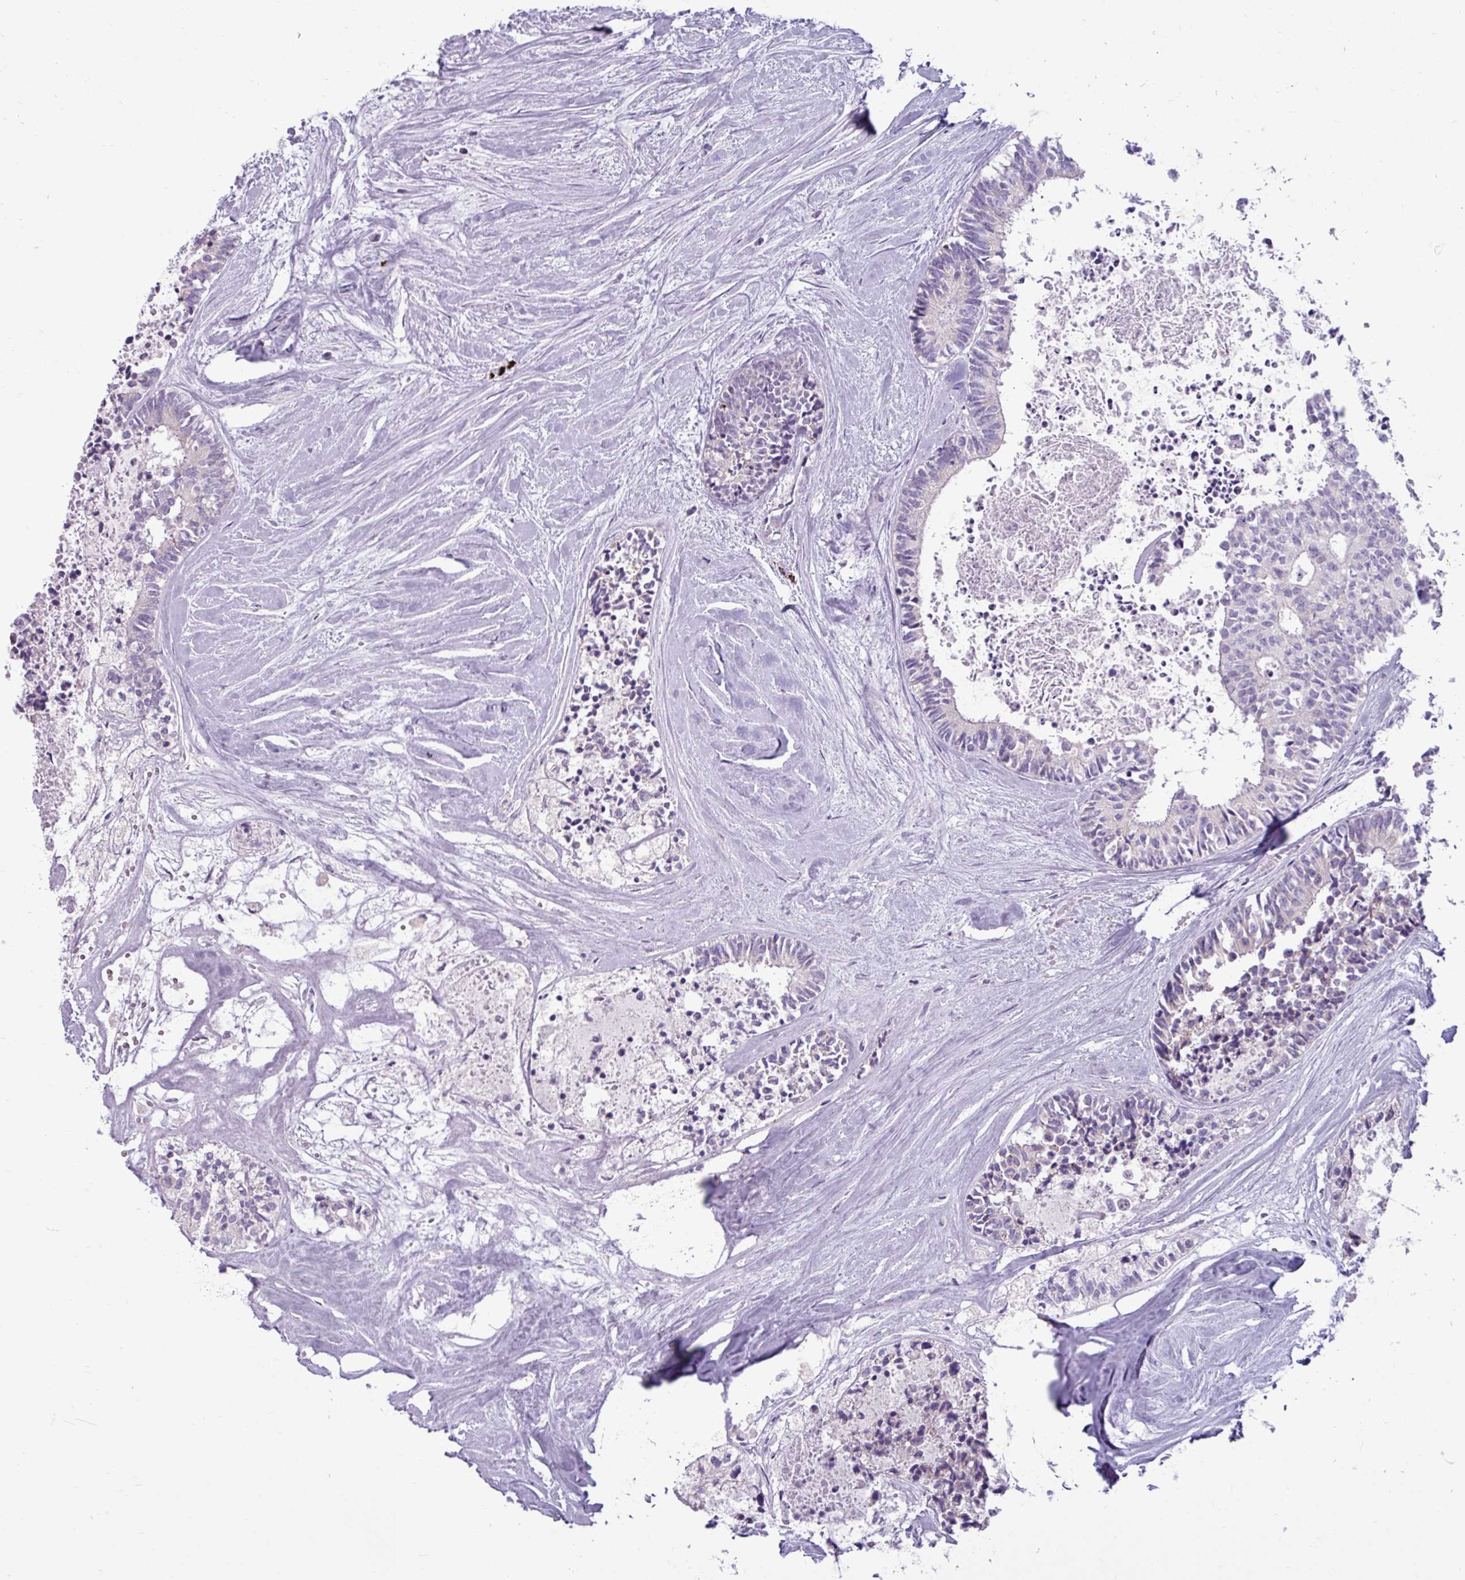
{"staining": {"intensity": "negative", "quantity": "none", "location": "none"}, "tissue": "colorectal cancer", "cell_type": "Tumor cells", "image_type": "cancer", "snomed": [{"axis": "morphology", "description": "Adenocarcinoma, NOS"}, {"axis": "topography", "description": "Colon"}, {"axis": "topography", "description": "Rectum"}], "caption": "This is an IHC photomicrograph of colorectal cancer. There is no expression in tumor cells.", "gene": "TRIM39", "patient": {"sex": "male", "age": 57}}